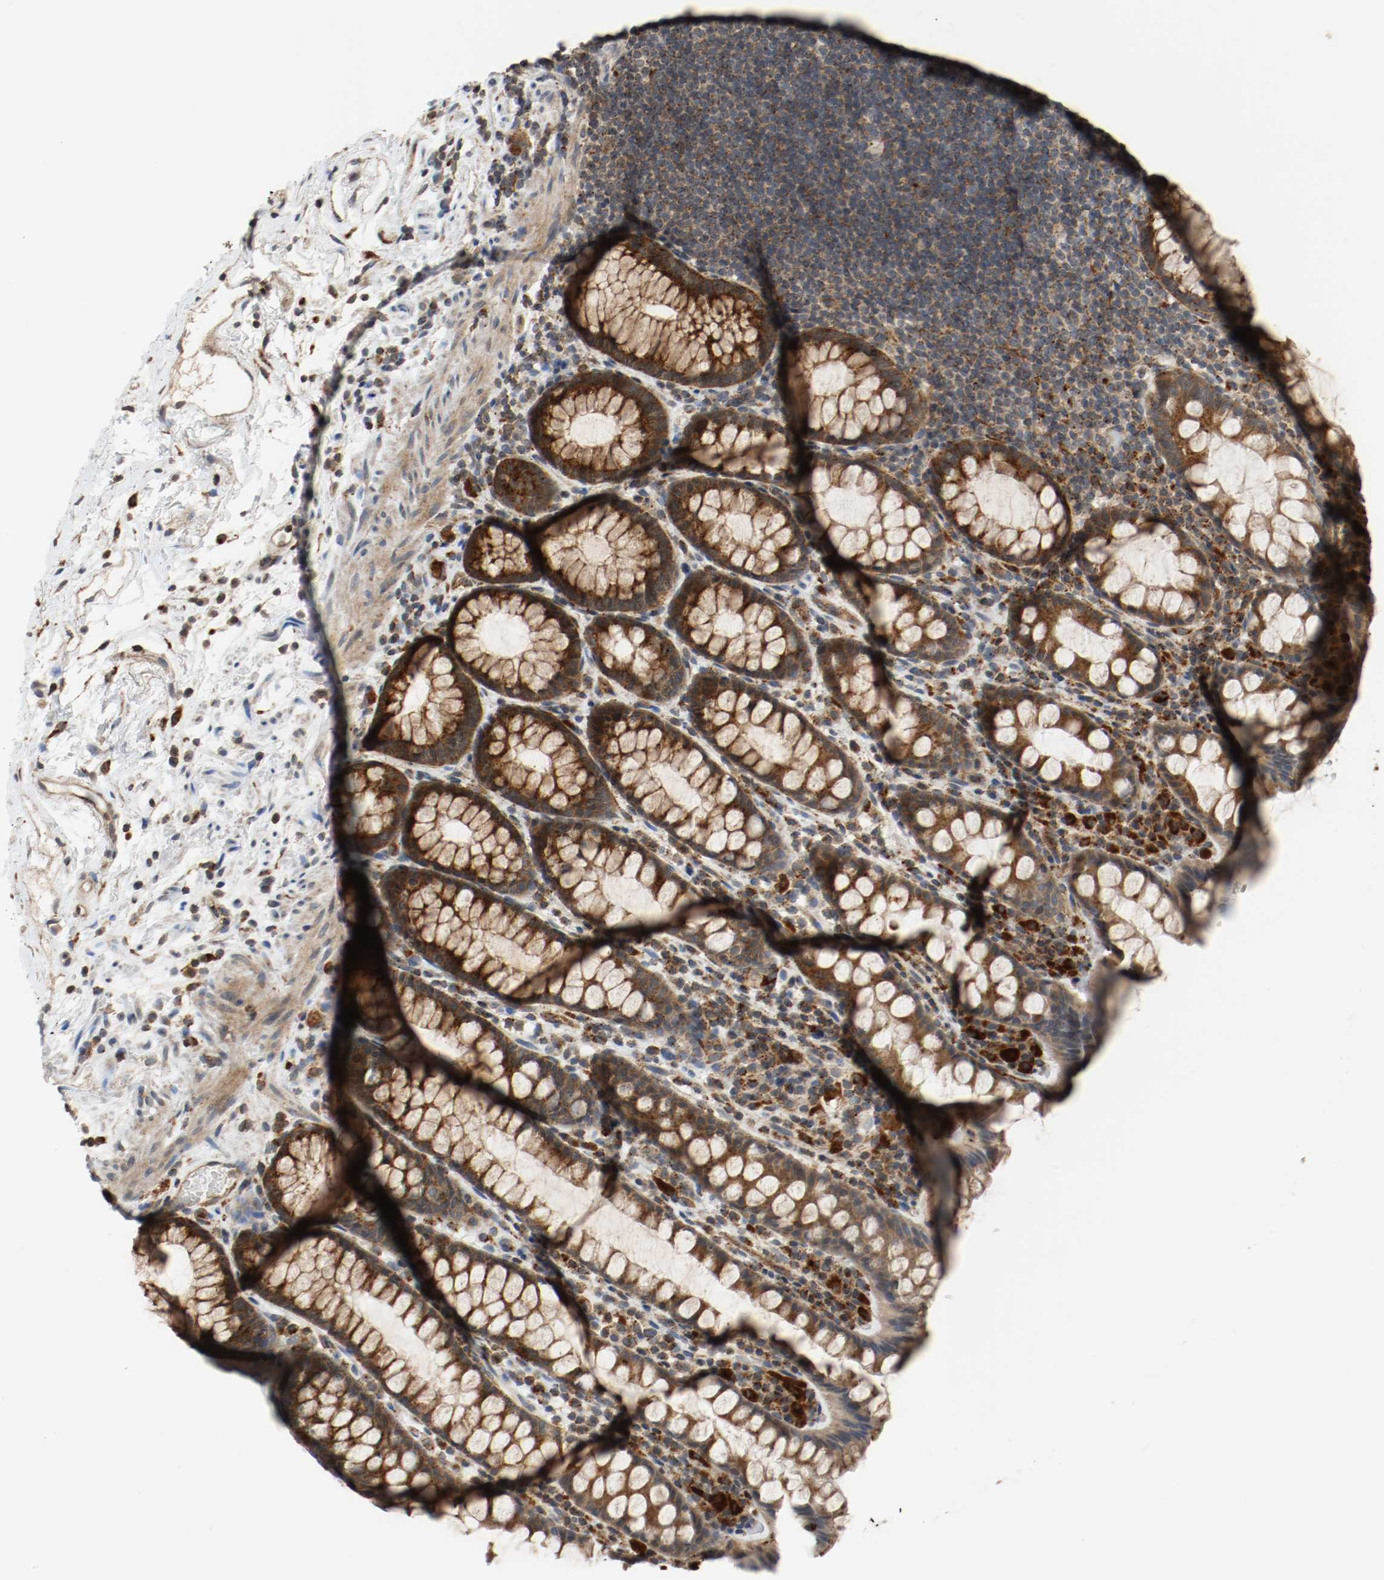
{"staining": {"intensity": "strong", "quantity": ">75%", "location": "cytoplasmic/membranous"}, "tissue": "rectum", "cell_type": "Glandular cells", "image_type": "normal", "snomed": [{"axis": "morphology", "description": "Normal tissue, NOS"}, {"axis": "topography", "description": "Rectum"}], "caption": "This histopathology image shows IHC staining of normal rectum, with high strong cytoplasmic/membranous positivity in about >75% of glandular cells.", "gene": "LAMP2", "patient": {"sex": "male", "age": 92}}